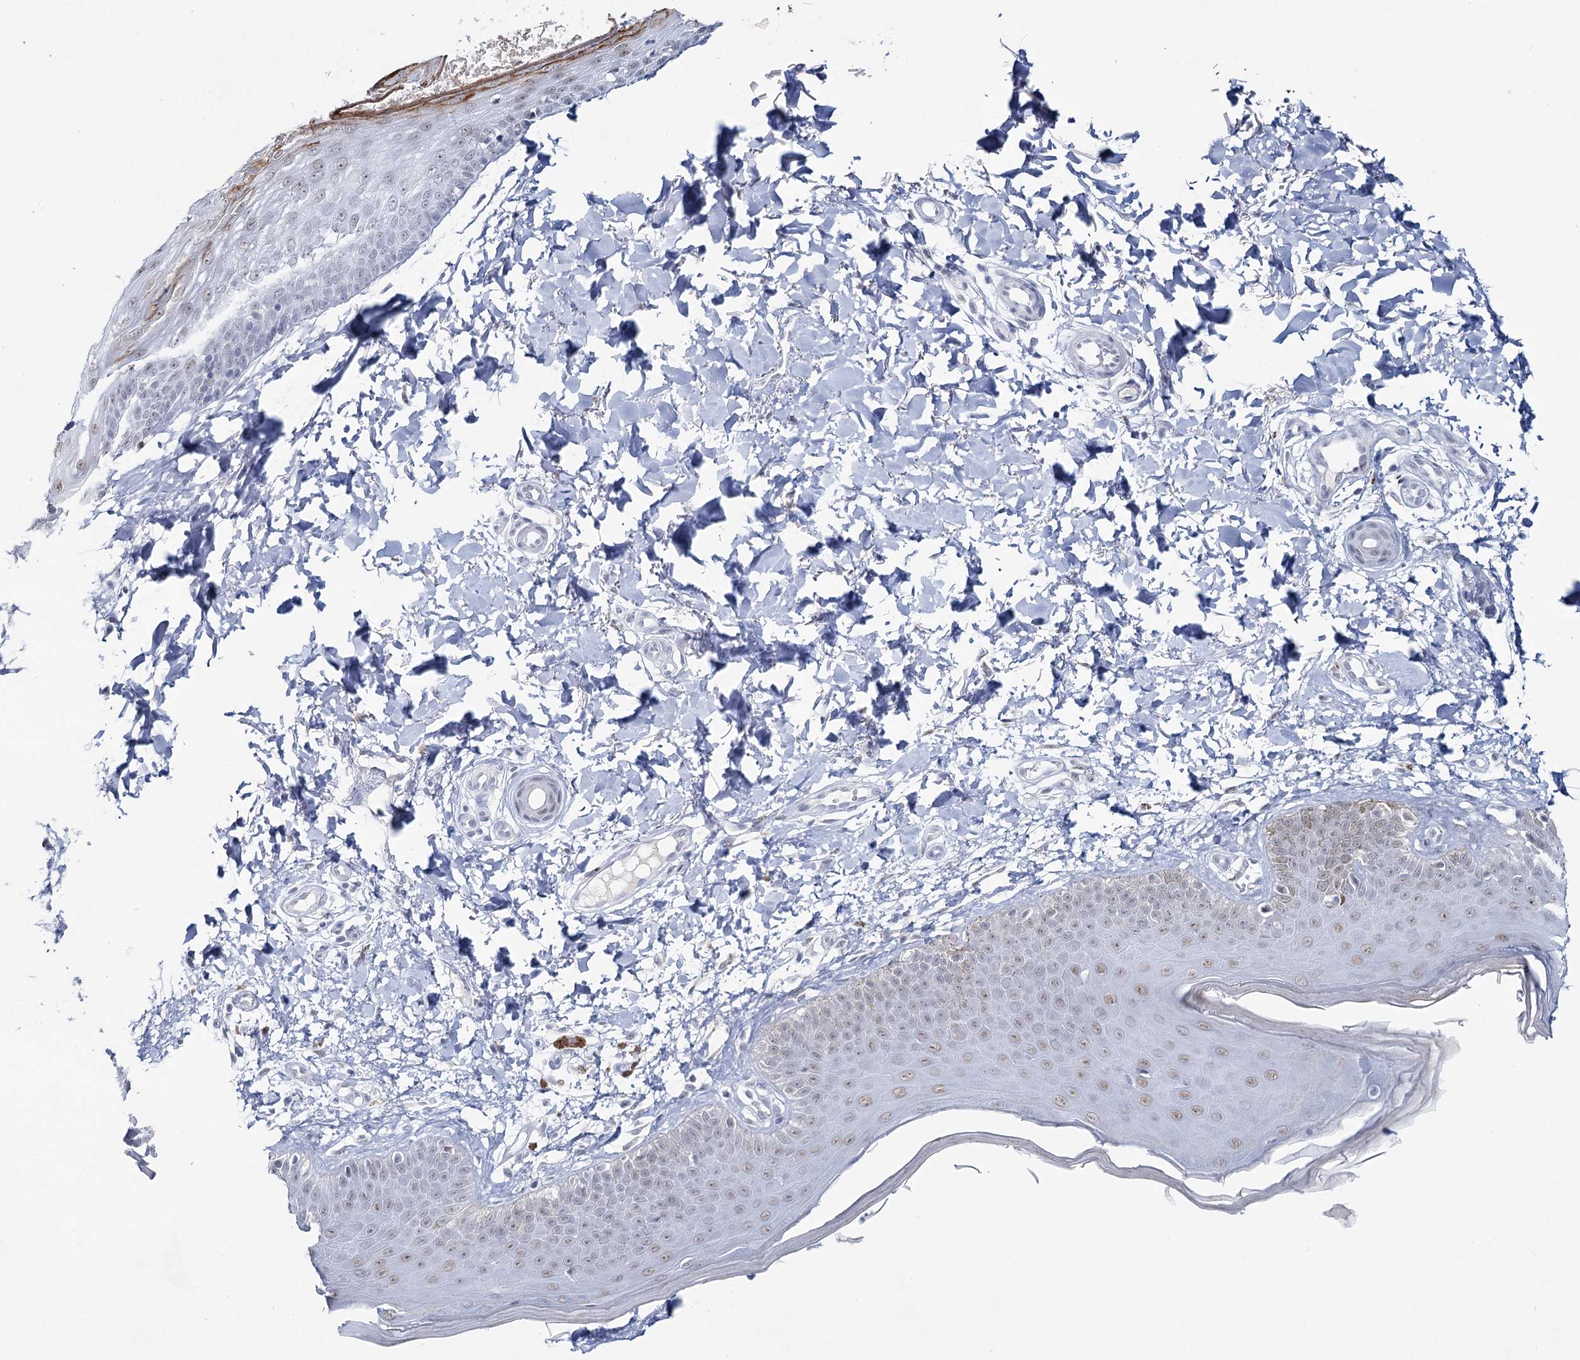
{"staining": {"intensity": "negative", "quantity": "none", "location": "none"}, "tissue": "skin", "cell_type": "Fibroblasts", "image_type": "normal", "snomed": [{"axis": "morphology", "description": "Normal tissue, NOS"}, {"axis": "topography", "description": "Skin"}], "caption": "Skin was stained to show a protein in brown. There is no significant staining in fibroblasts. (DAB immunohistochemistry visualized using brightfield microscopy, high magnification).", "gene": "ZC3H8", "patient": {"sex": "male", "age": 52}}